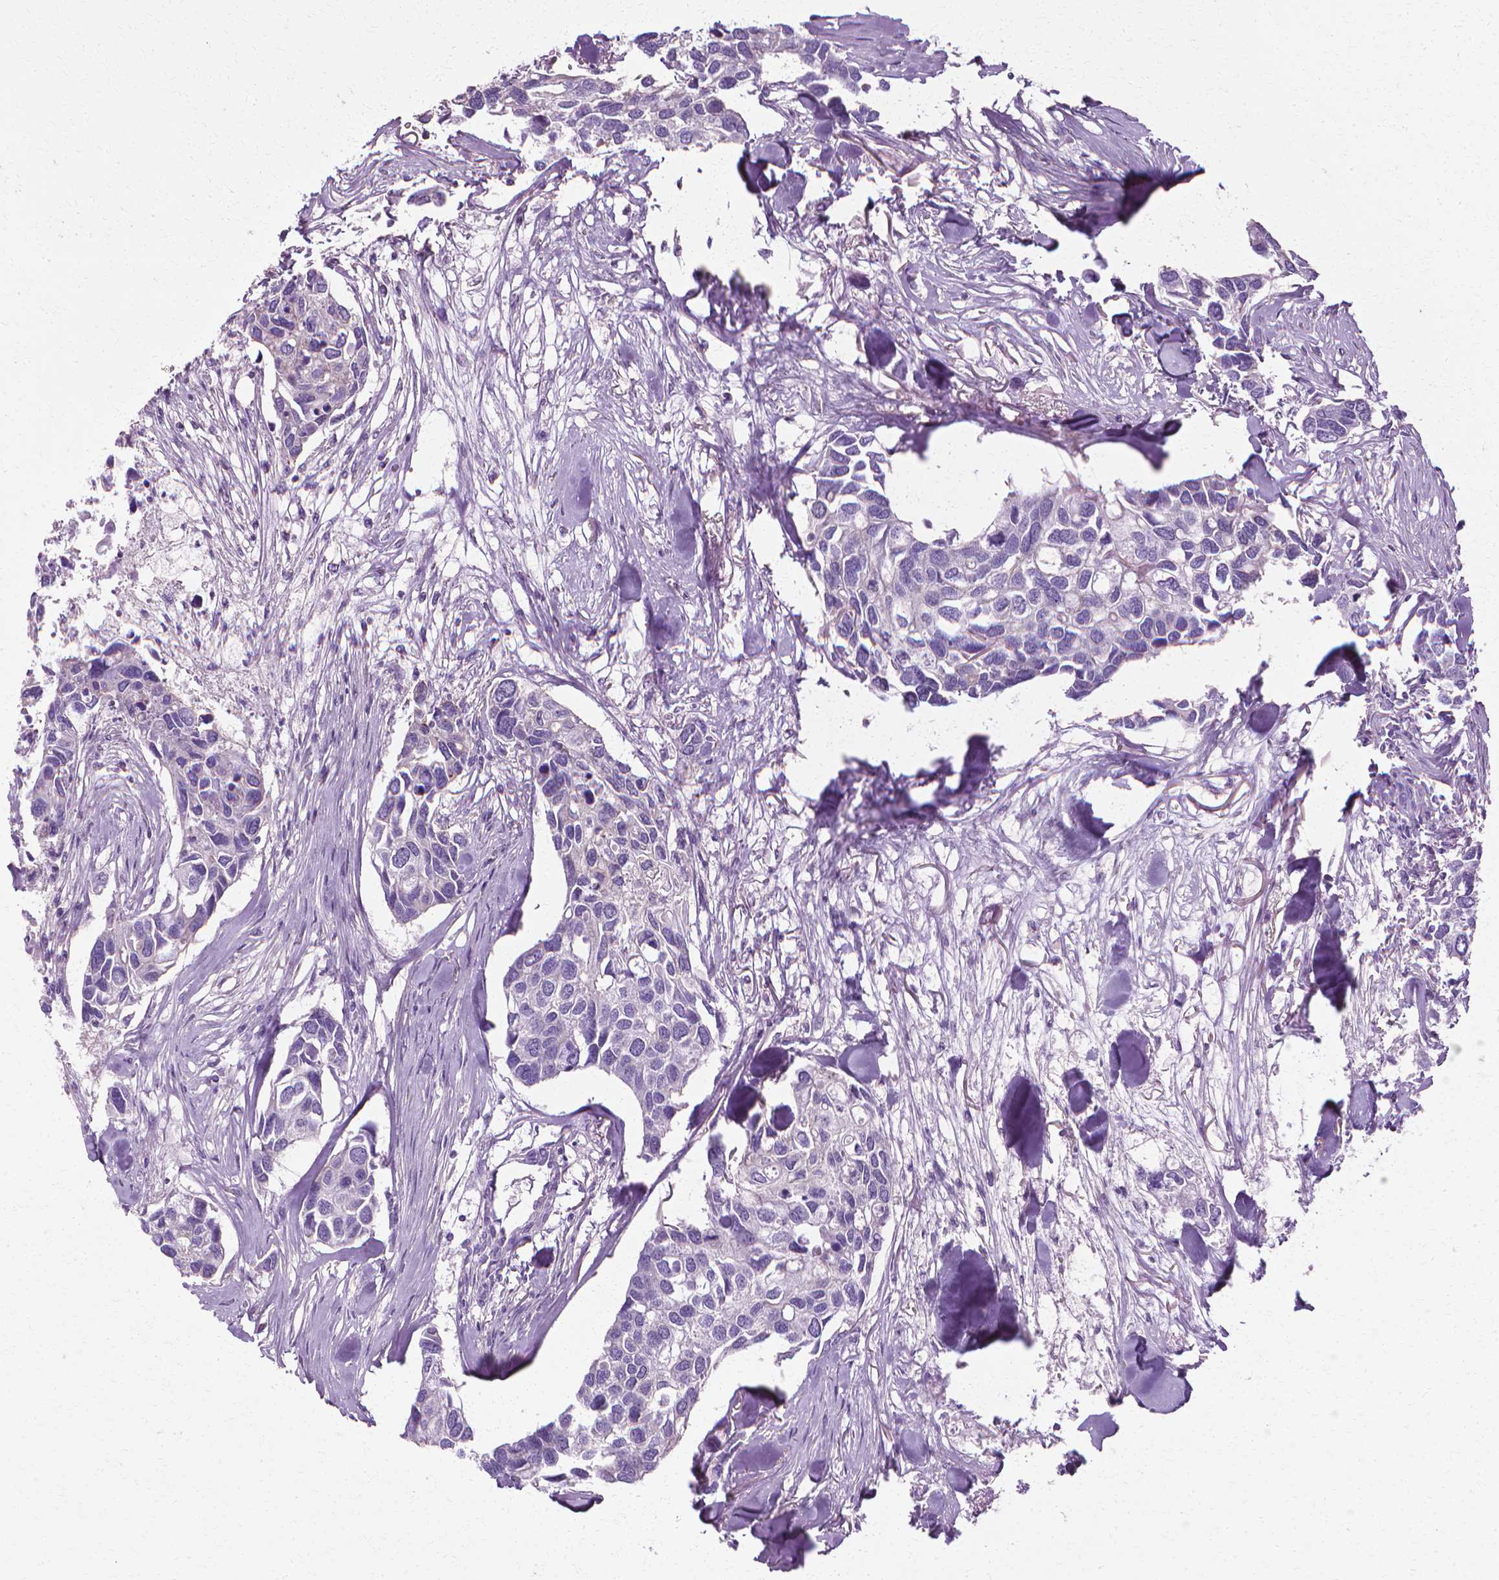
{"staining": {"intensity": "negative", "quantity": "none", "location": "none"}, "tissue": "breast cancer", "cell_type": "Tumor cells", "image_type": "cancer", "snomed": [{"axis": "morphology", "description": "Duct carcinoma"}, {"axis": "topography", "description": "Breast"}], "caption": "Tumor cells show no significant protein staining in breast invasive ductal carcinoma.", "gene": "CFAP157", "patient": {"sex": "female", "age": 83}}